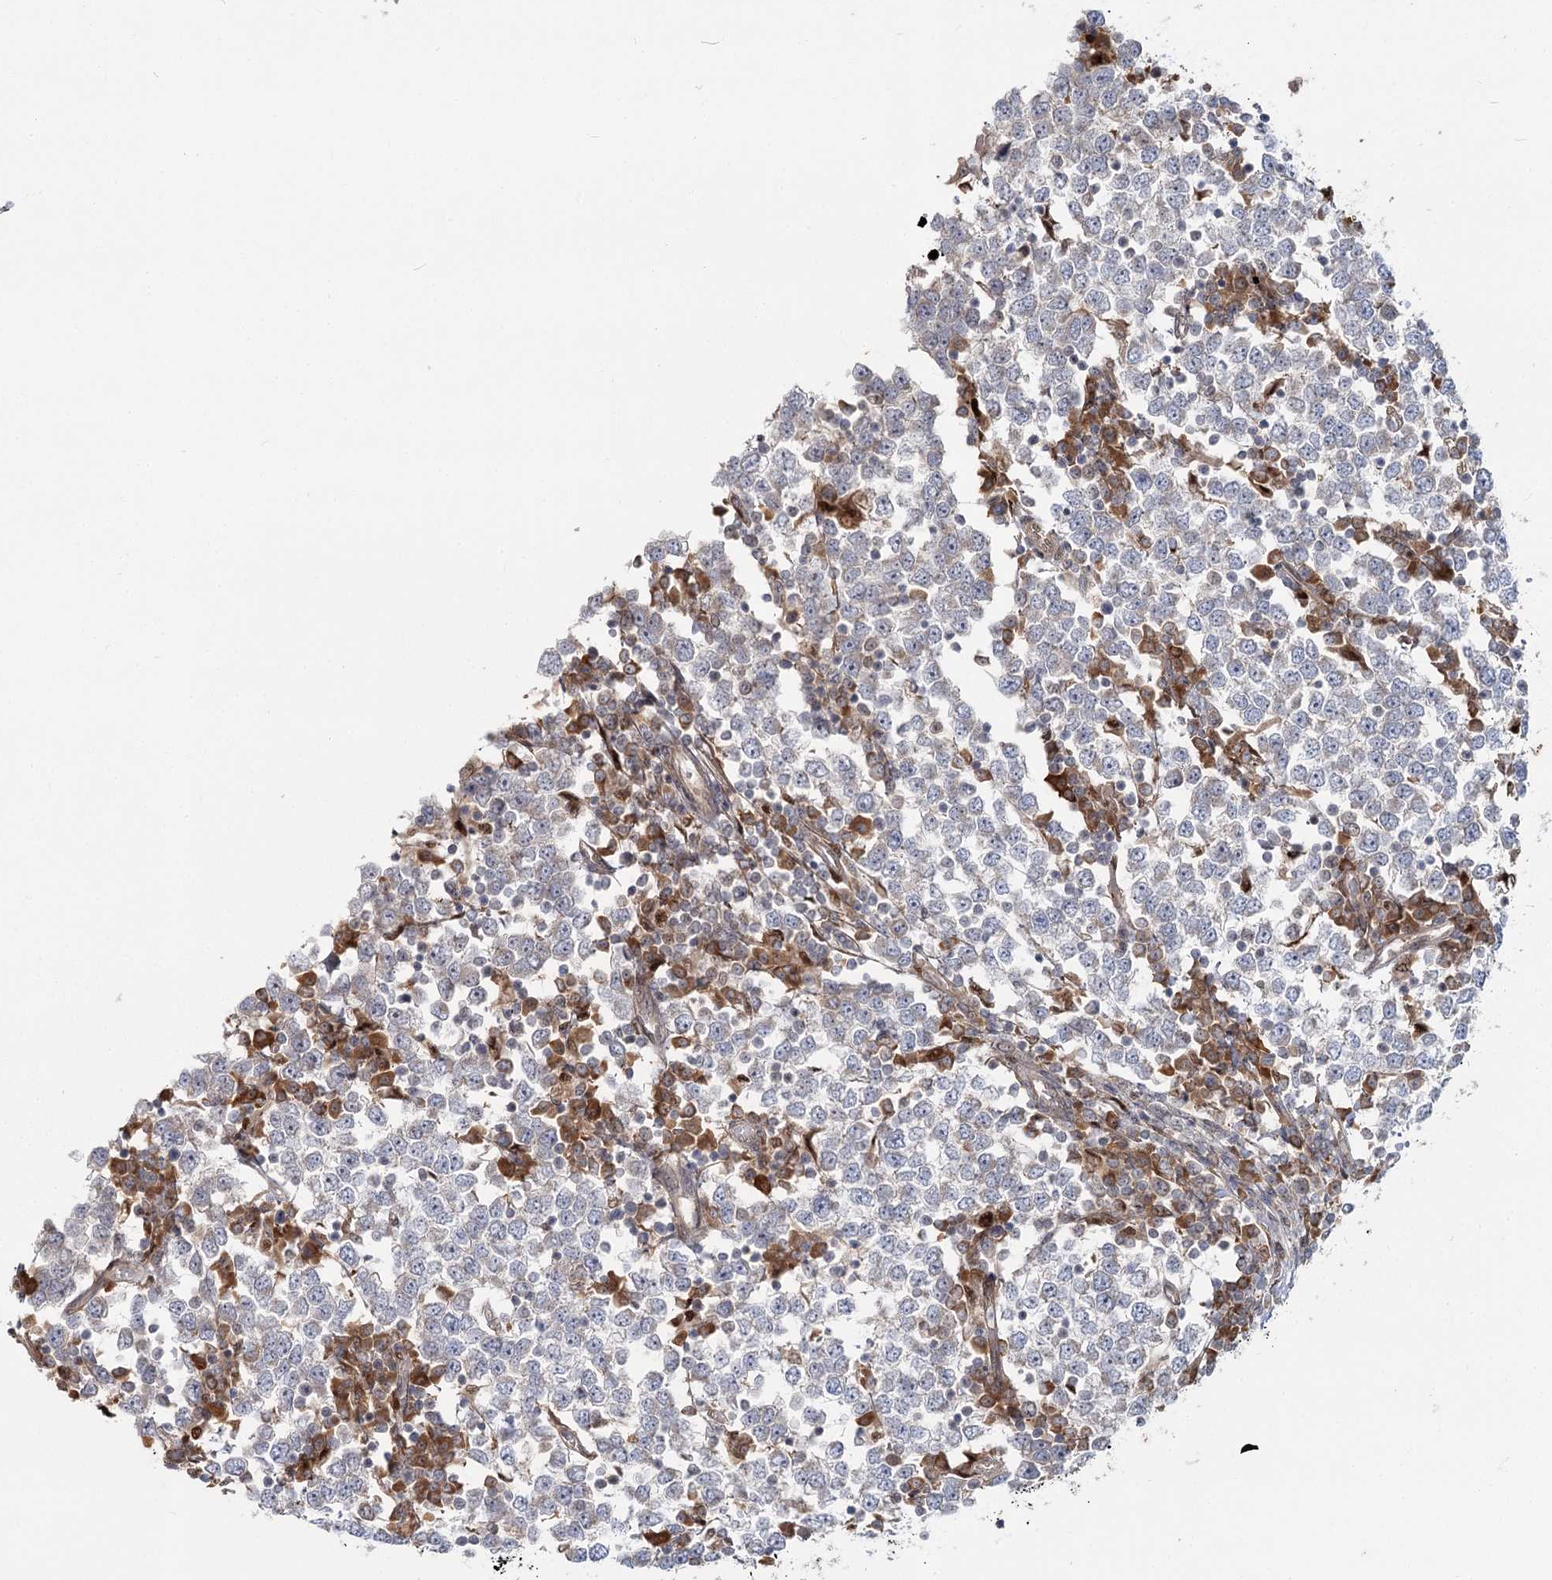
{"staining": {"intensity": "negative", "quantity": "none", "location": "none"}, "tissue": "testis cancer", "cell_type": "Tumor cells", "image_type": "cancer", "snomed": [{"axis": "morphology", "description": "Seminoma, NOS"}, {"axis": "topography", "description": "Testis"}], "caption": "Human seminoma (testis) stained for a protein using IHC exhibits no expression in tumor cells.", "gene": "THNSL1", "patient": {"sex": "male", "age": 65}}